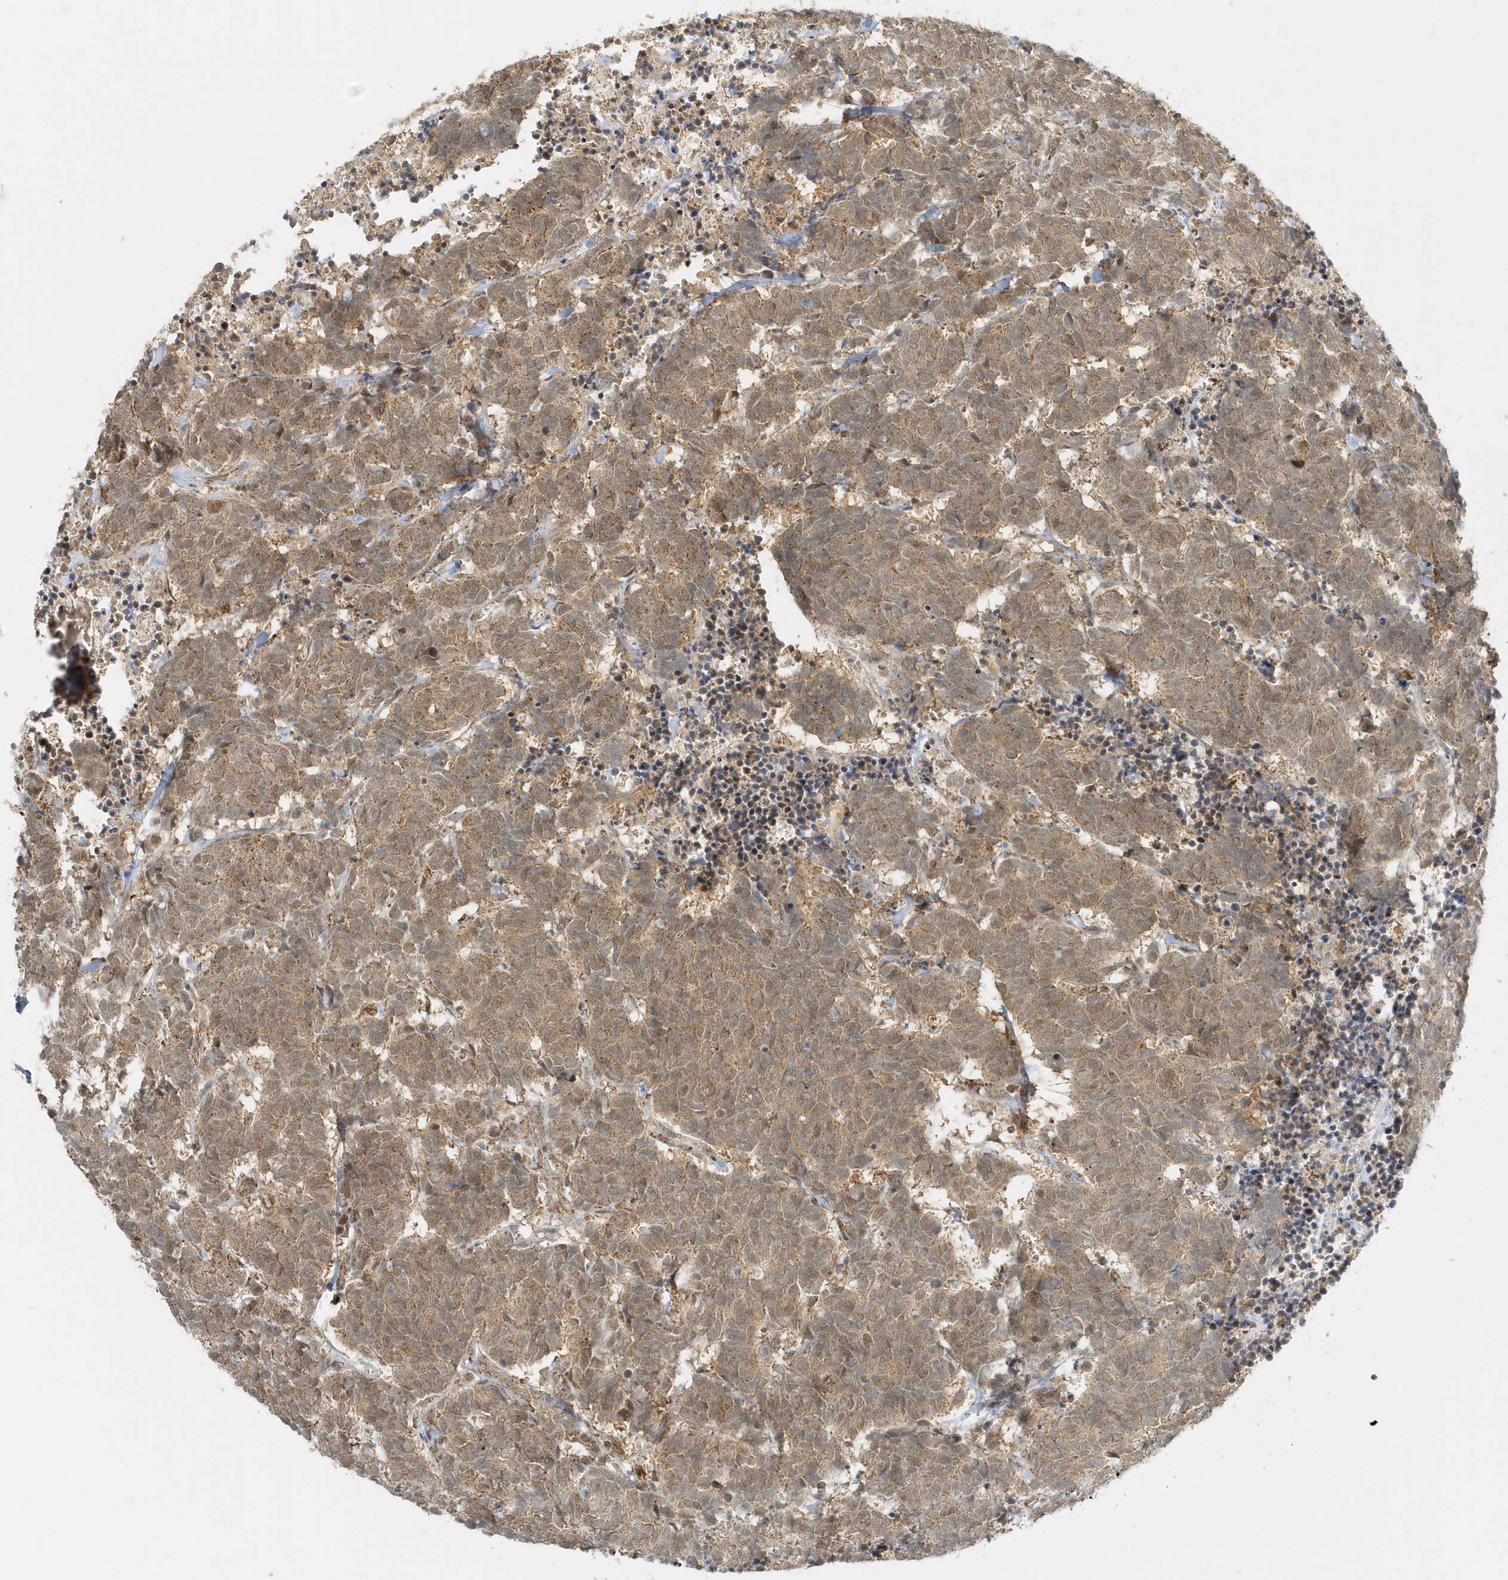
{"staining": {"intensity": "moderate", "quantity": ">75%", "location": "cytoplasmic/membranous,nuclear"}, "tissue": "carcinoid", "cell_type": "Tumor cells", "image_type": "cancer", "snomed": [{"axis": "morphology", "description": "Carcinoma, NOS"}, {"axis": "morphology", "description": "Carcinoid, malignant, NOS"}, {"axis": "topography", "description": "Urinary bladder"}], "caption": "High-magnification brightfield microscopy of carcinoid stained with DAB (3,3'-diaminobenzidine) (brown) and counterstained with hematoxylin (blue). tumor cells exhibit moderate cytoplasmic/membranous and nuclear expression is appreciated in about>75% of cells. The protein is stained brown, and the nuclei are stained in blue (DAB IHC with brightfield microscopy, high magnification).", "gene": "PSMD6", "patient": {"sex": "male", "age": 57}}